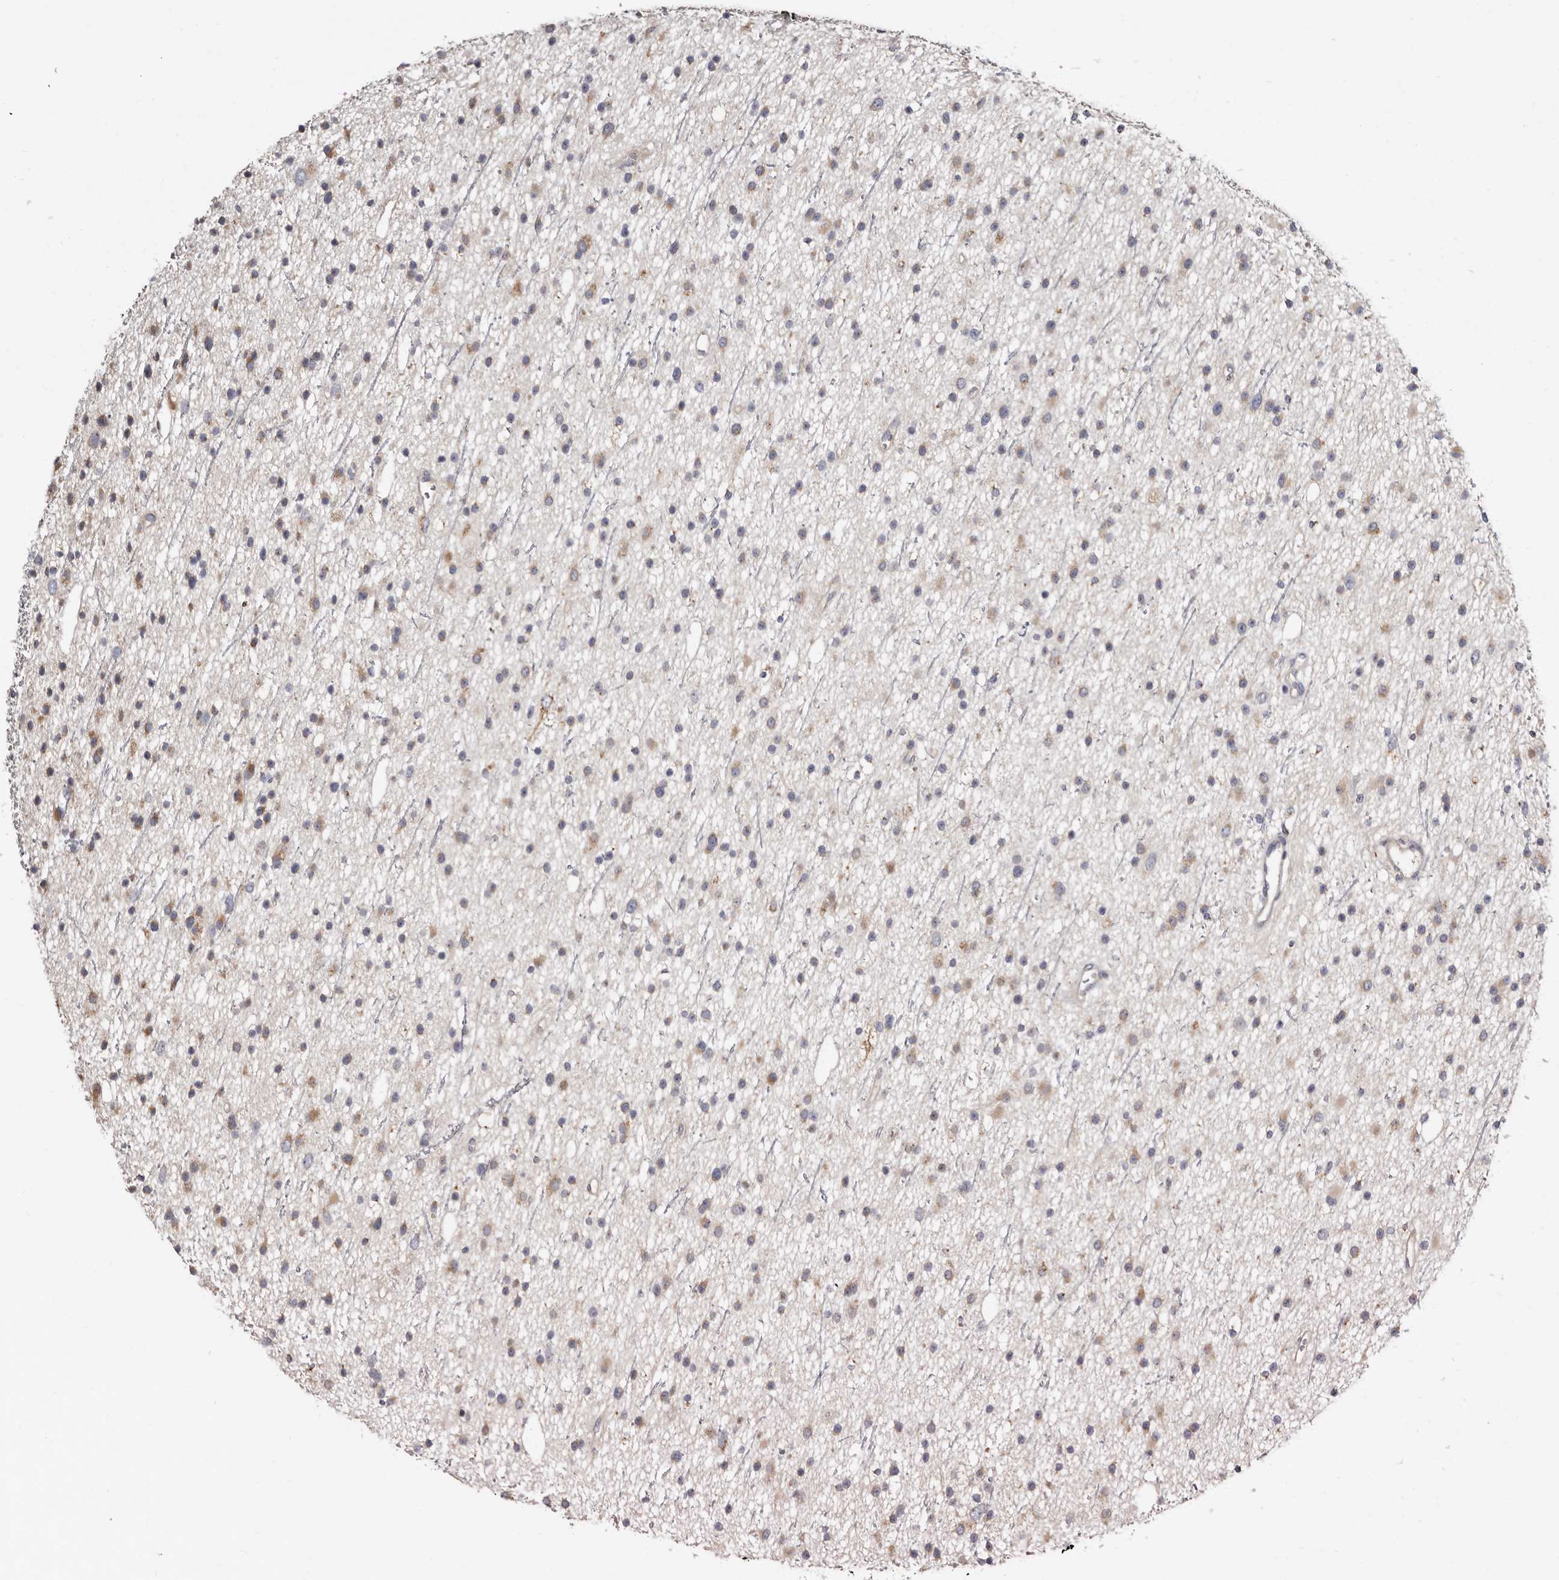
{"staining": {"intensity": "weak", "quantity": "<25%", "location": "cytoplasmic/membranous"}, "tissue": "glioma", "cell_type": "Tumor cells", "image_type": "cancer", "snomed": [{"axis": "morphology", "description": "Glioma, malignant, Low grade"}, {"axis": "topography", "description": "Cerebral cortex"}], "caption": "High magnification brightfield microscopy of malignant glioma (low-grade) stained with DAB (3,3'-diaminobenzidine) (brown) and counterstained with hematoxylin (blue): tumor cells show no significant expression. The staining is performed using DAB brown chromogen with nuclei counter-stained in using hematoxylin.", "gene": "ASIC5", "patient": {"sex": "female", "age": 39}}